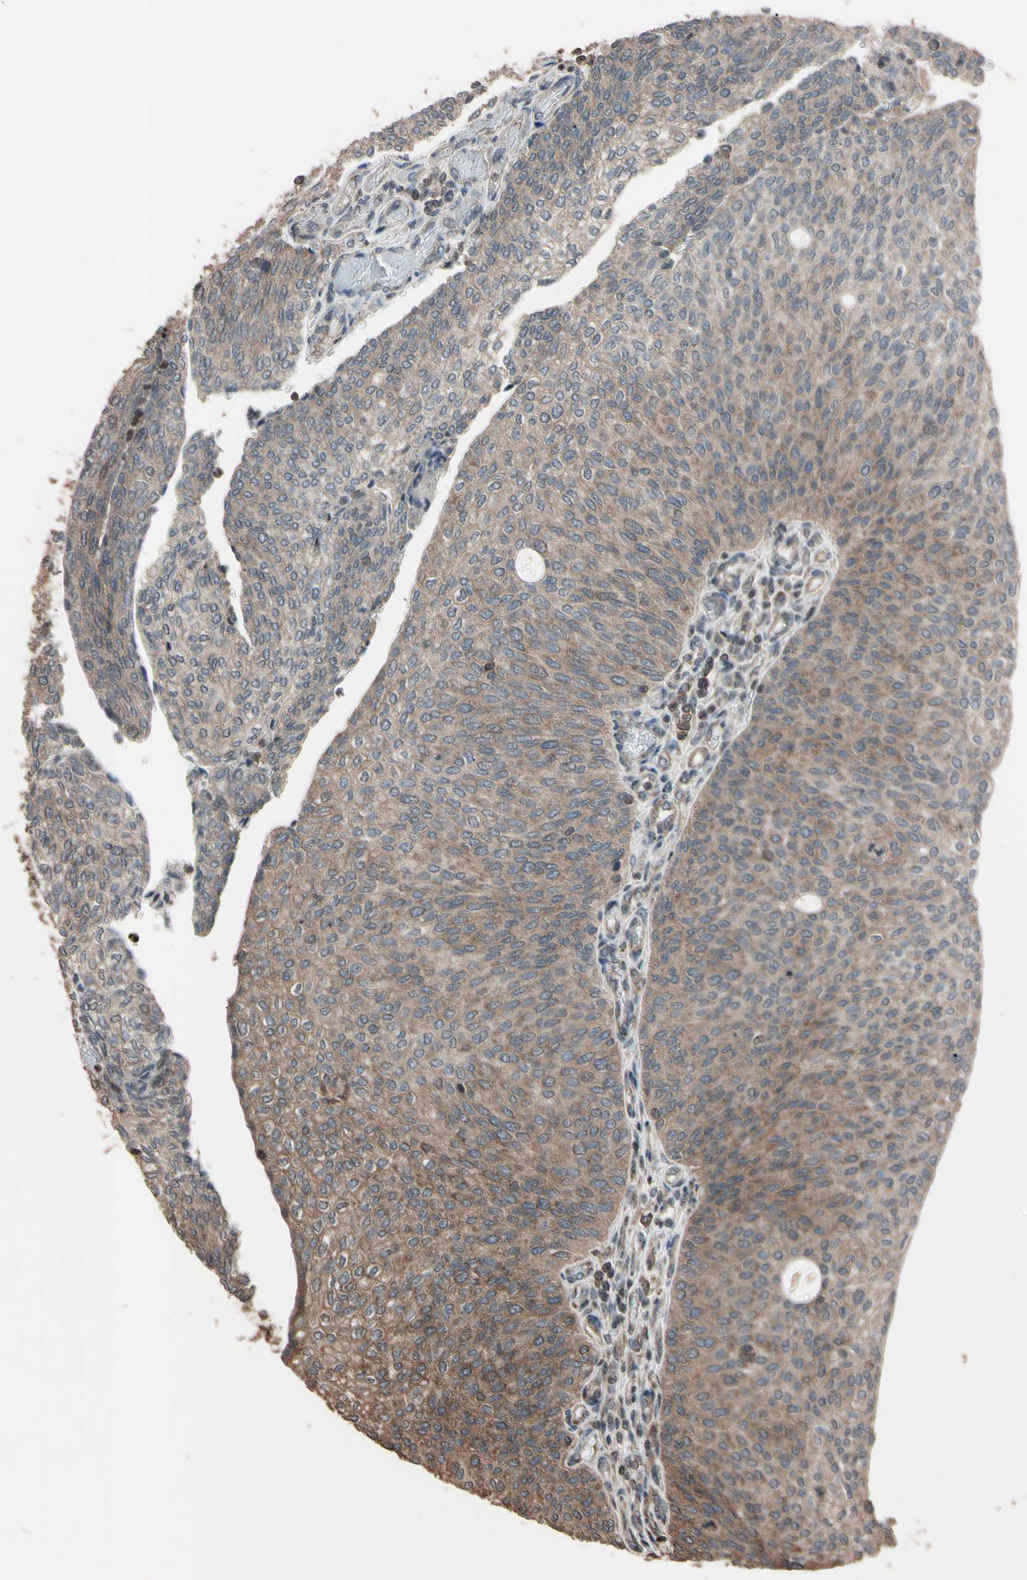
{"staining": {"intensity": "weak", "quantity": ">75%", "location": "cytoplasmic/membranous"}, "tissue": "urothelial cancer", "cell_type": "Tumor cells", "image_type": "cancer", "snomed": [{"axis": "morphology", "description": "Urothelial carcinoma, Low grade"}, {"axis": "topography", "description": "Urinary bladder"}], "caption": "The micrograph displays immunohistochemical staining of urothelial carcinoma (low-grade). There is weak cytoplasmic/membranous expression is present in approximately >75% of tumor cells.", "gene": "TNFRSF1A", "patient": {"sex": "female", "age": 79}}